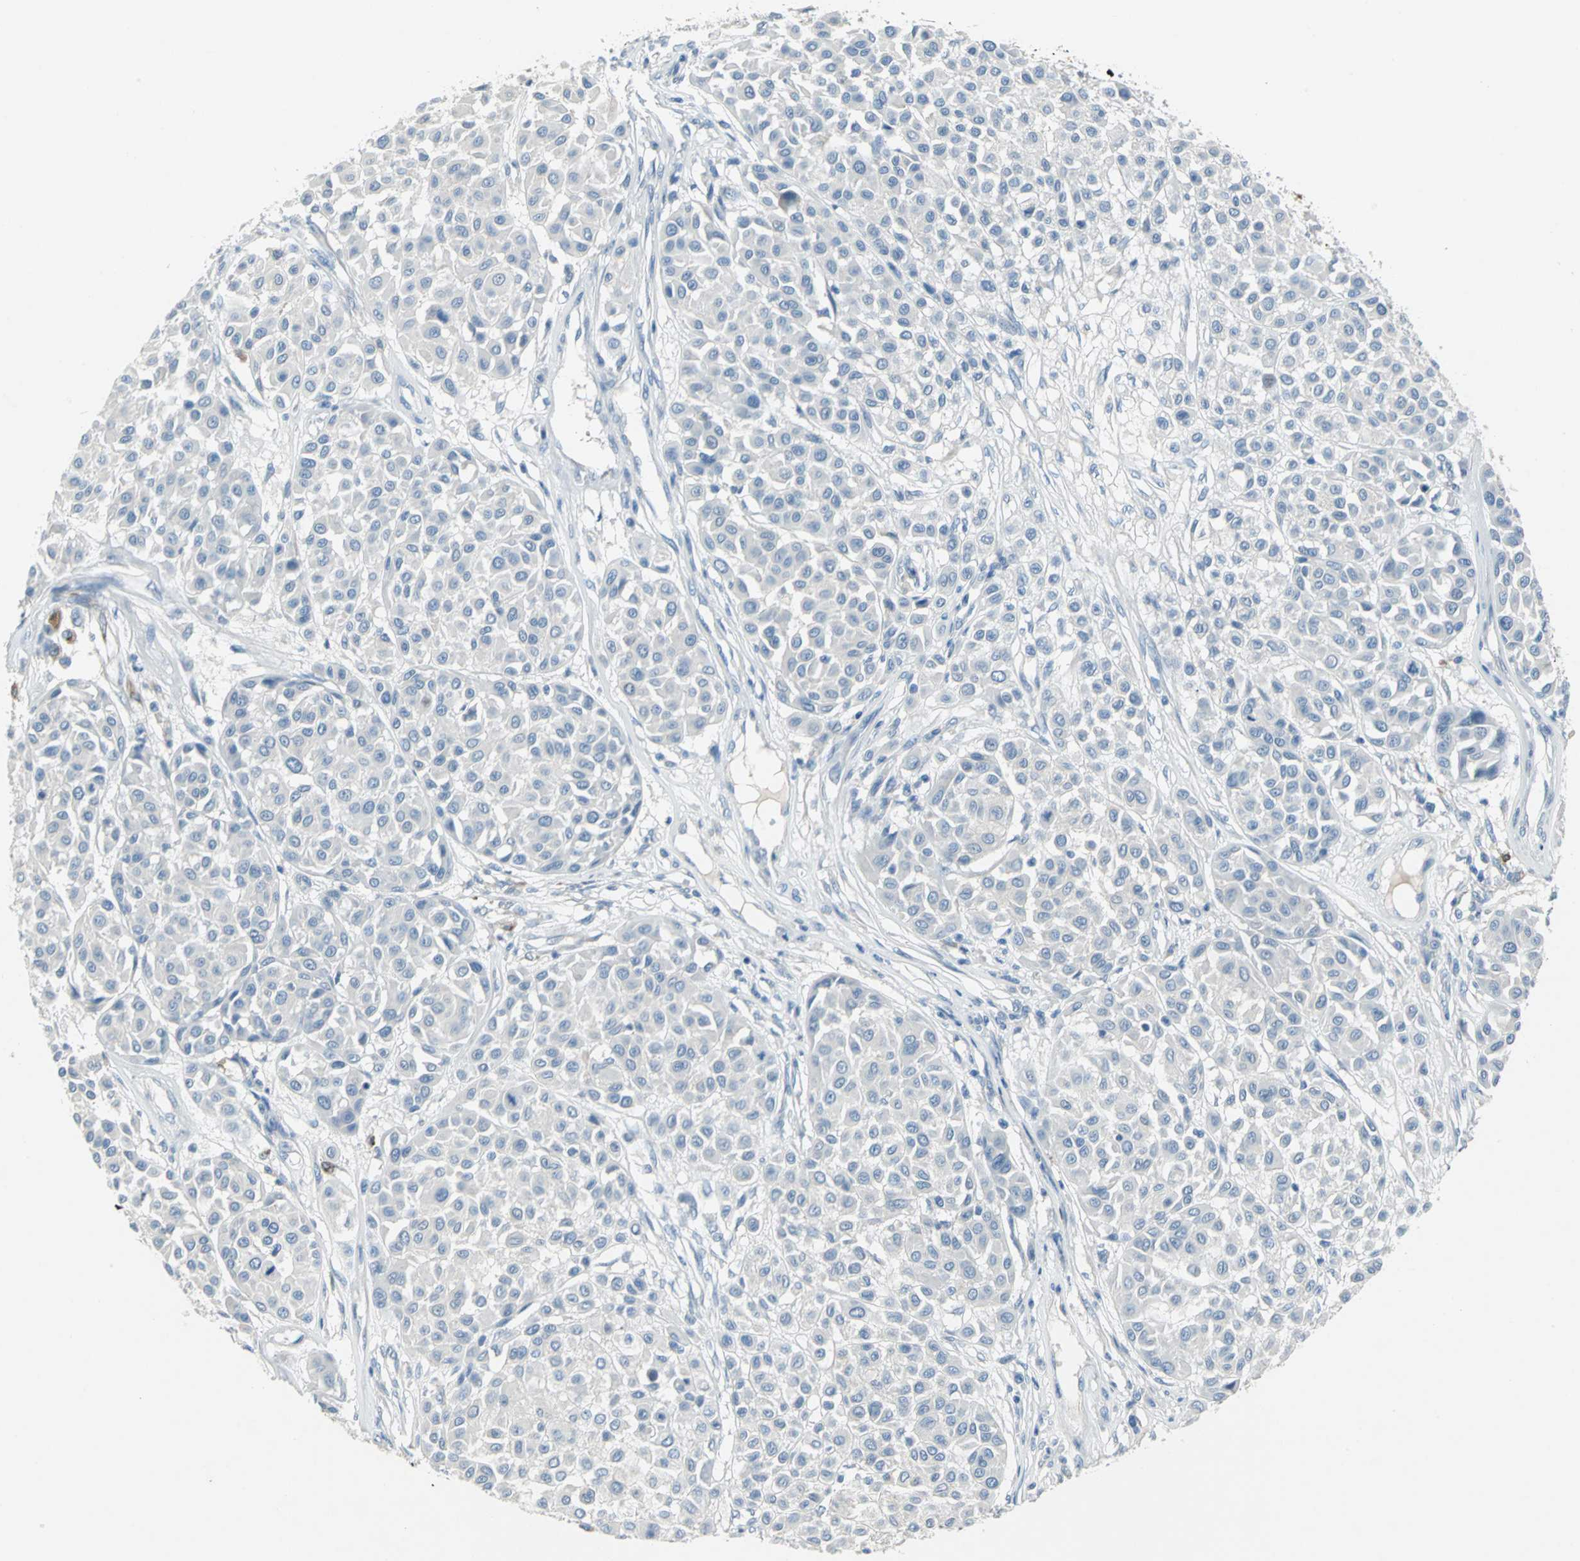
{"staining": {"intensity": "negative", "quantity": "none", "location": "none"}, "tissue": "melanoma", "cell_type": "Tumor cells", "image_type": "cancer", "snomed": [{"axis": "morphology", "description": "Malignant melanoma, Metastatic site"}, {"axis": "topography", "description": "Soft tissue"}], "caption": "IHC micrograph of malignant melanoma (metastatic site) stained for a protein (brown), which shows no expression in tumor cells. (Stains: DAB (3,3'-diaminobenzidine) IHC with hematoxylin counter stain, Microscopy: brightfield microscopy at high magnification).", "gene": "PTGDS", "patient": {"sex": "male", "age": 41}}